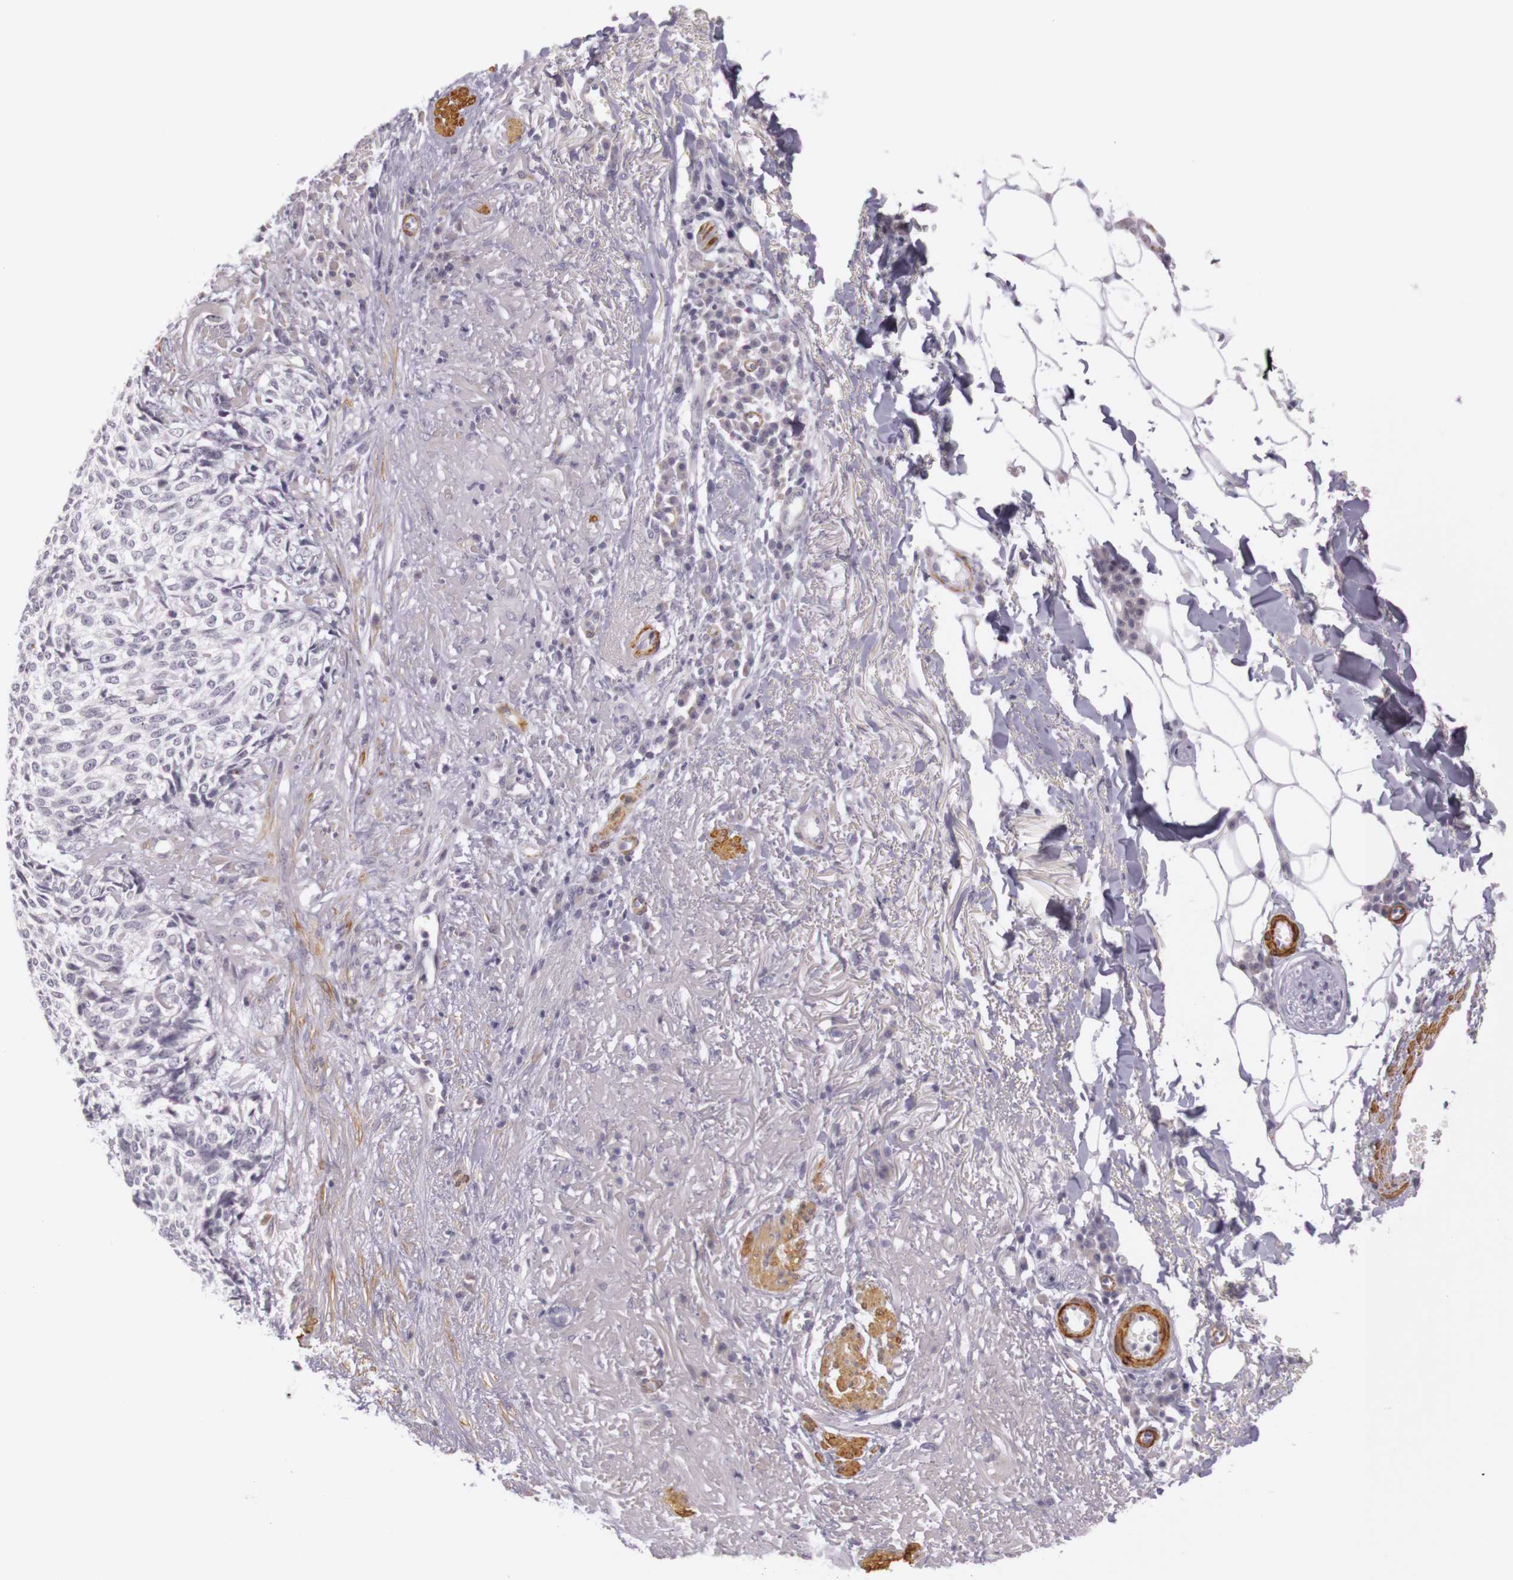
{"staining": {"intensity": "negative", "quantity": "none", "location": "none"}, "tissue": "skin cancer", "cell_type": "Tumor cells", "image_type": "cancer", "snomed": [{"axis": "morphology", "description": "Basal cell carcinoma"}, {"axis": "topography", "description": "Skin"}], "caption": "A high-resolution histopathology image shows immunohistochemistry (IHC) staining of basal cell carcinoma (skin), which demonstrates no significant staining in tumor cells.", "gene": "CNTN2", "patient": {"sex": "female", "age": 89}}